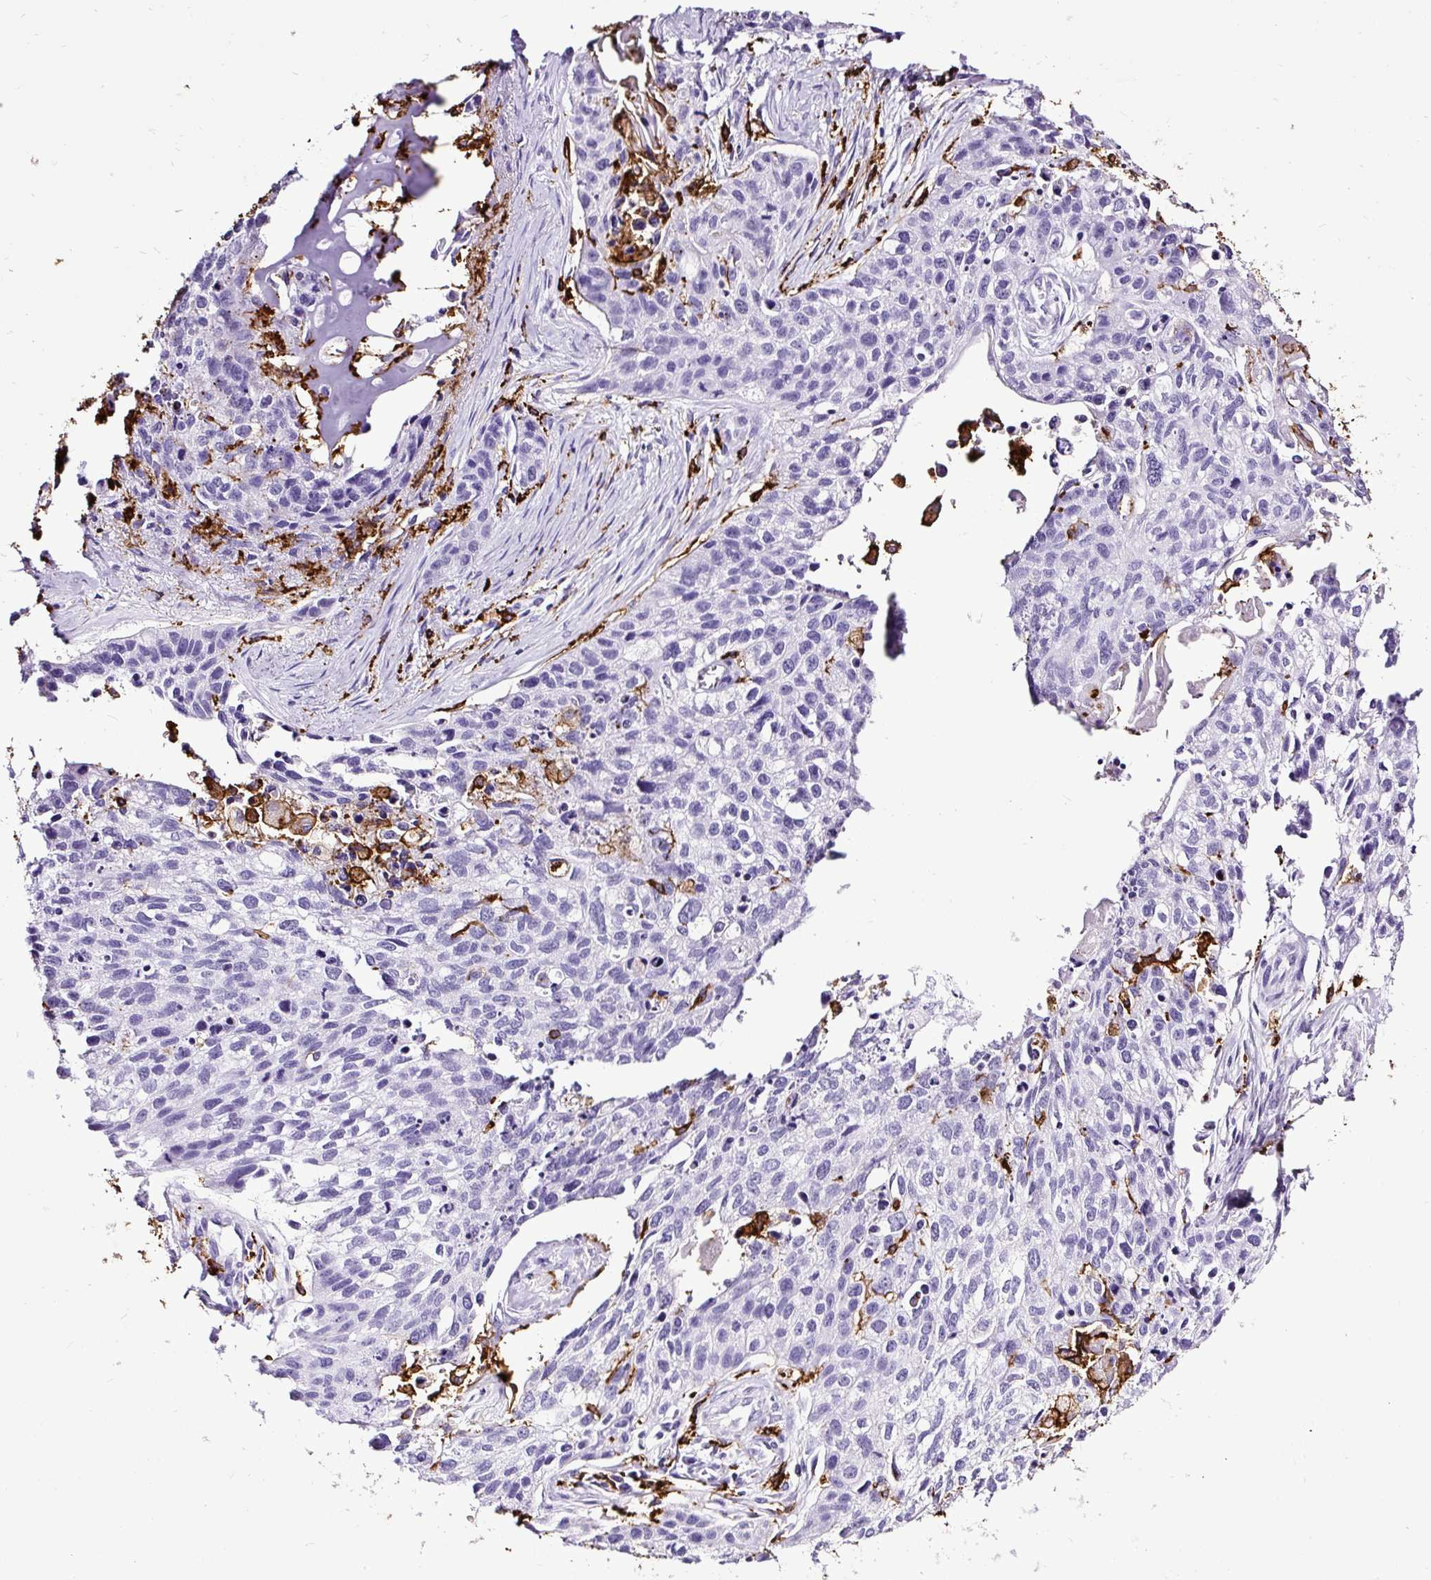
{"staining": {"intensity": "negative", "quantity": "none", "location": "none"}, "tissue": "lung cancer", "cell_type": "Tumor cells", "image_type": "cancer", "snomed": [{"axis": "morphology", "description": "Squamous cell carcinoma, NOS"}, {"axis": "topography", "description": "Lung"}], "caption": "Human squamous cell carcinoma (lung) stained for a protein using immunohistochemistry shows no staining in tumor cells.", "gene": "HLA-DRA", "patient": {"sex": "male", "age": 74}}